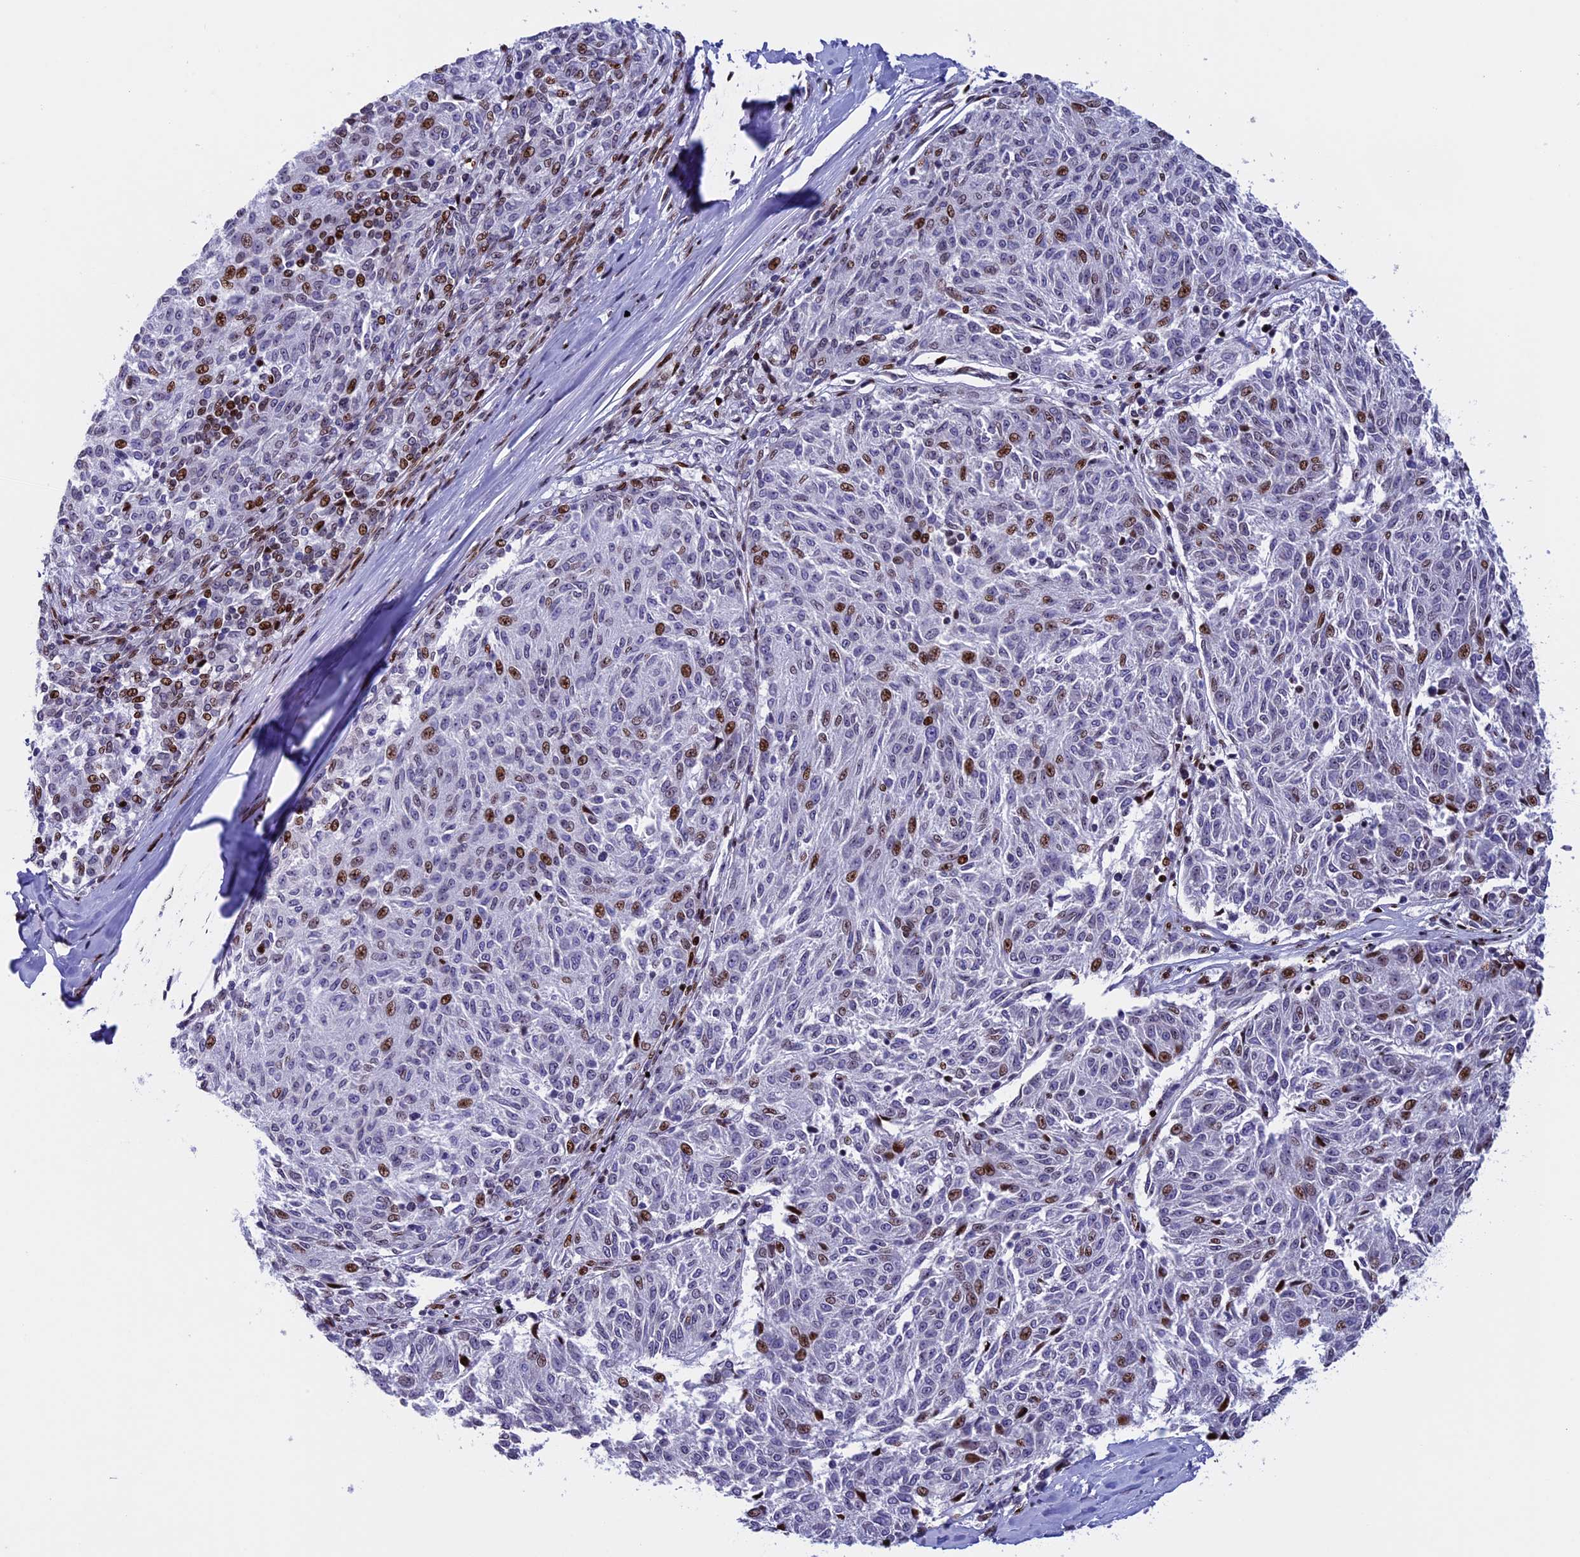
{"staining": {"intensity": "moderate", "quantity": "25%-75%", "location": "nuclear"}, "tissue": "melanoma", "cell_type": "Tumor cells", "image_type": "cancer", "snomed": [{"axis": "morphology", "description": "Malignant melanoma, NOS"}, {"axis": "topography", "description": "Skin"}], "caption": "This histopathology image reveals immunohistochemistry staining of human melanoma, with medium moderate nuclear staining in about 25%-75% of tumor cells.", "gene": "BTBD3", "patient": {"sex": "female", "age": 72}}